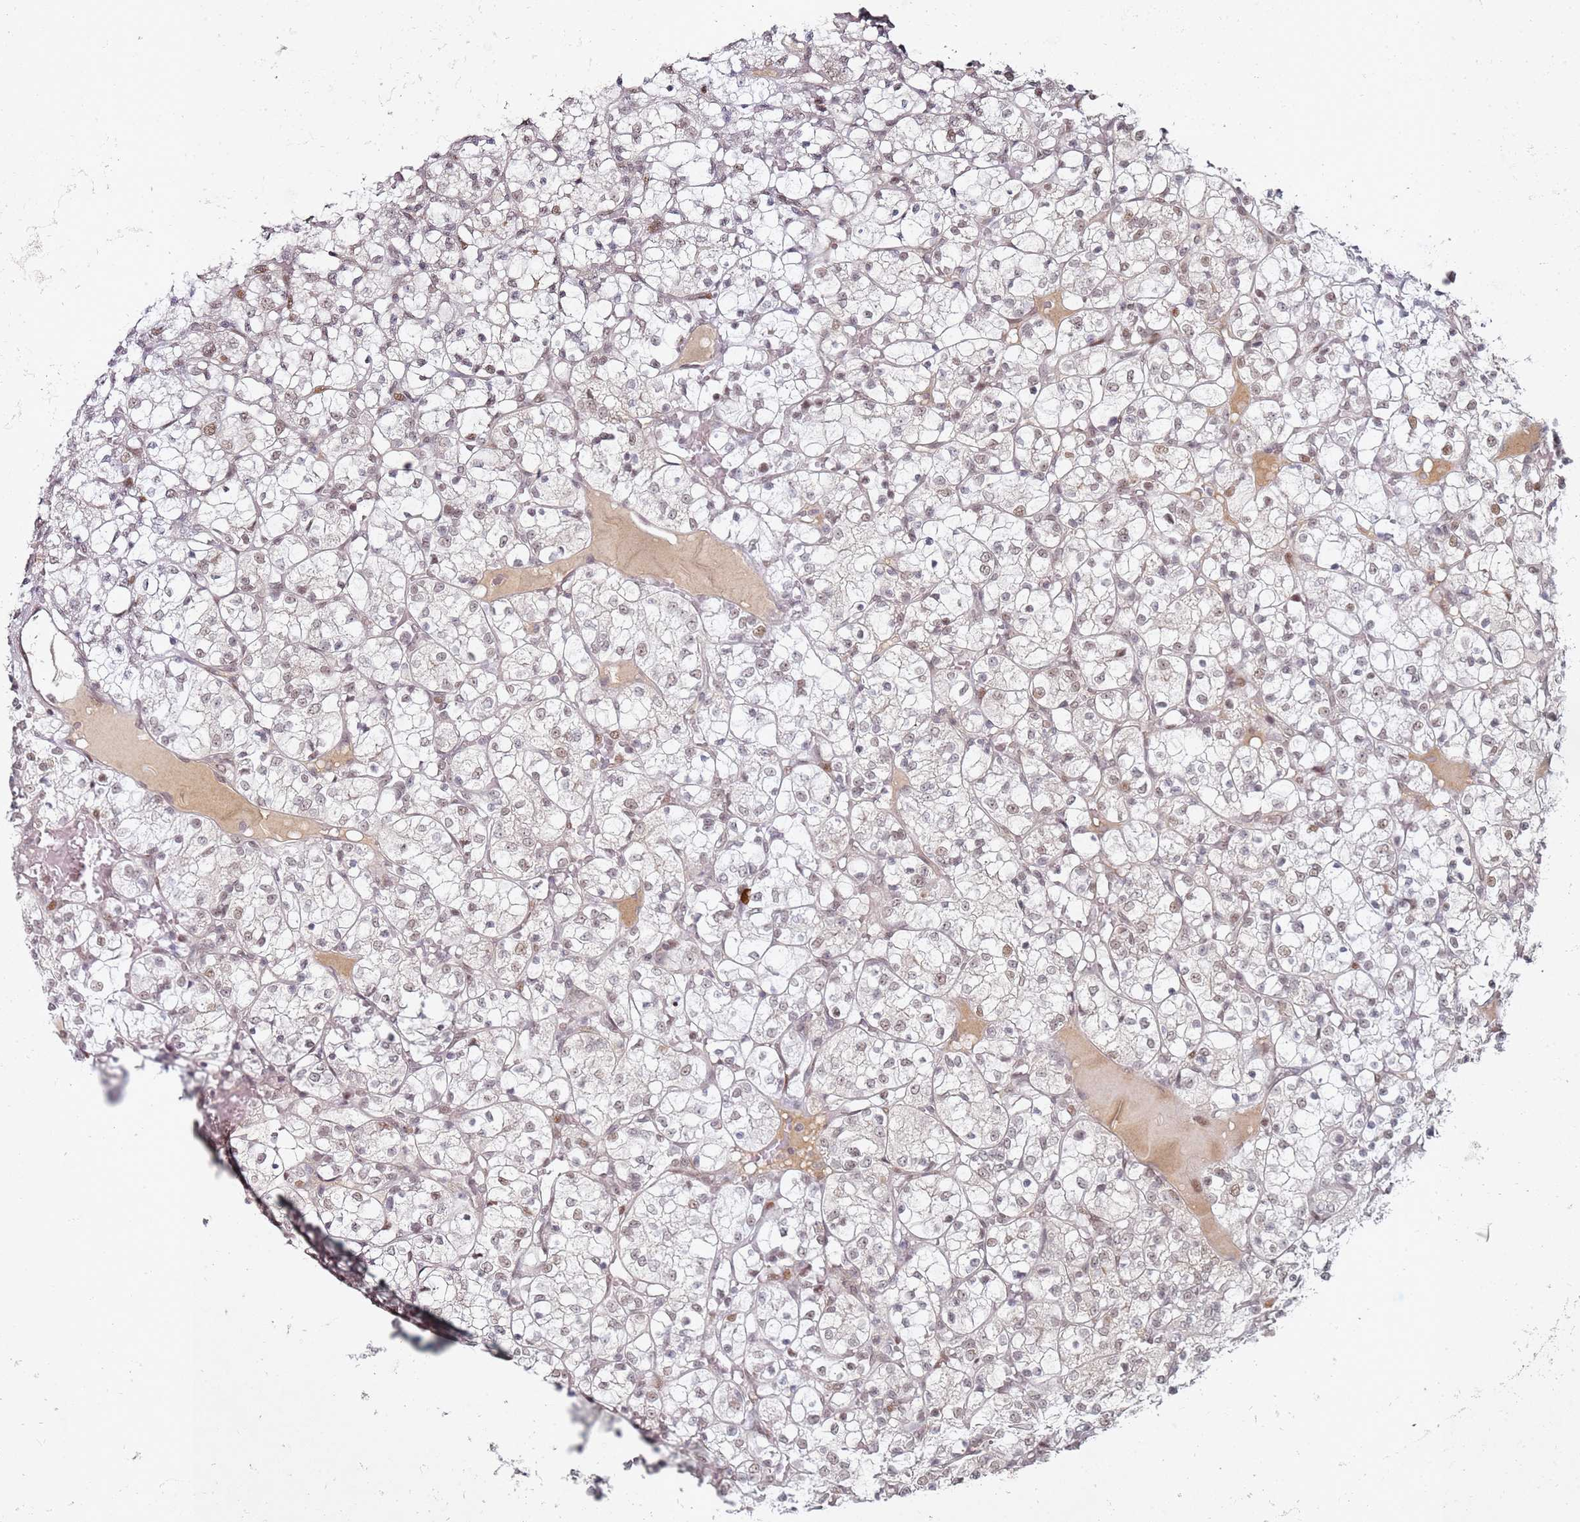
{"staining": {"intensity": "weak", "quantity": ">75%", "location": "nuclear"}, "tissue": "renal cancer", "cell_type": "Tumor cells", "image_type": "cancer", "snomed": [{"axis": "morphology", "description": "Adenocarcinoma, NOS"}, {"axis": "topography", "description": "Kidney"}], "caption": "Approximately >75% of tumor cells in renal cancer (adenocarcinoma) reveal weak nuclear protein positivity as visualized by brown immunohistochemical staining.", "gene": "ATF6B", "patient": {"sex": "female", "age": 69}}